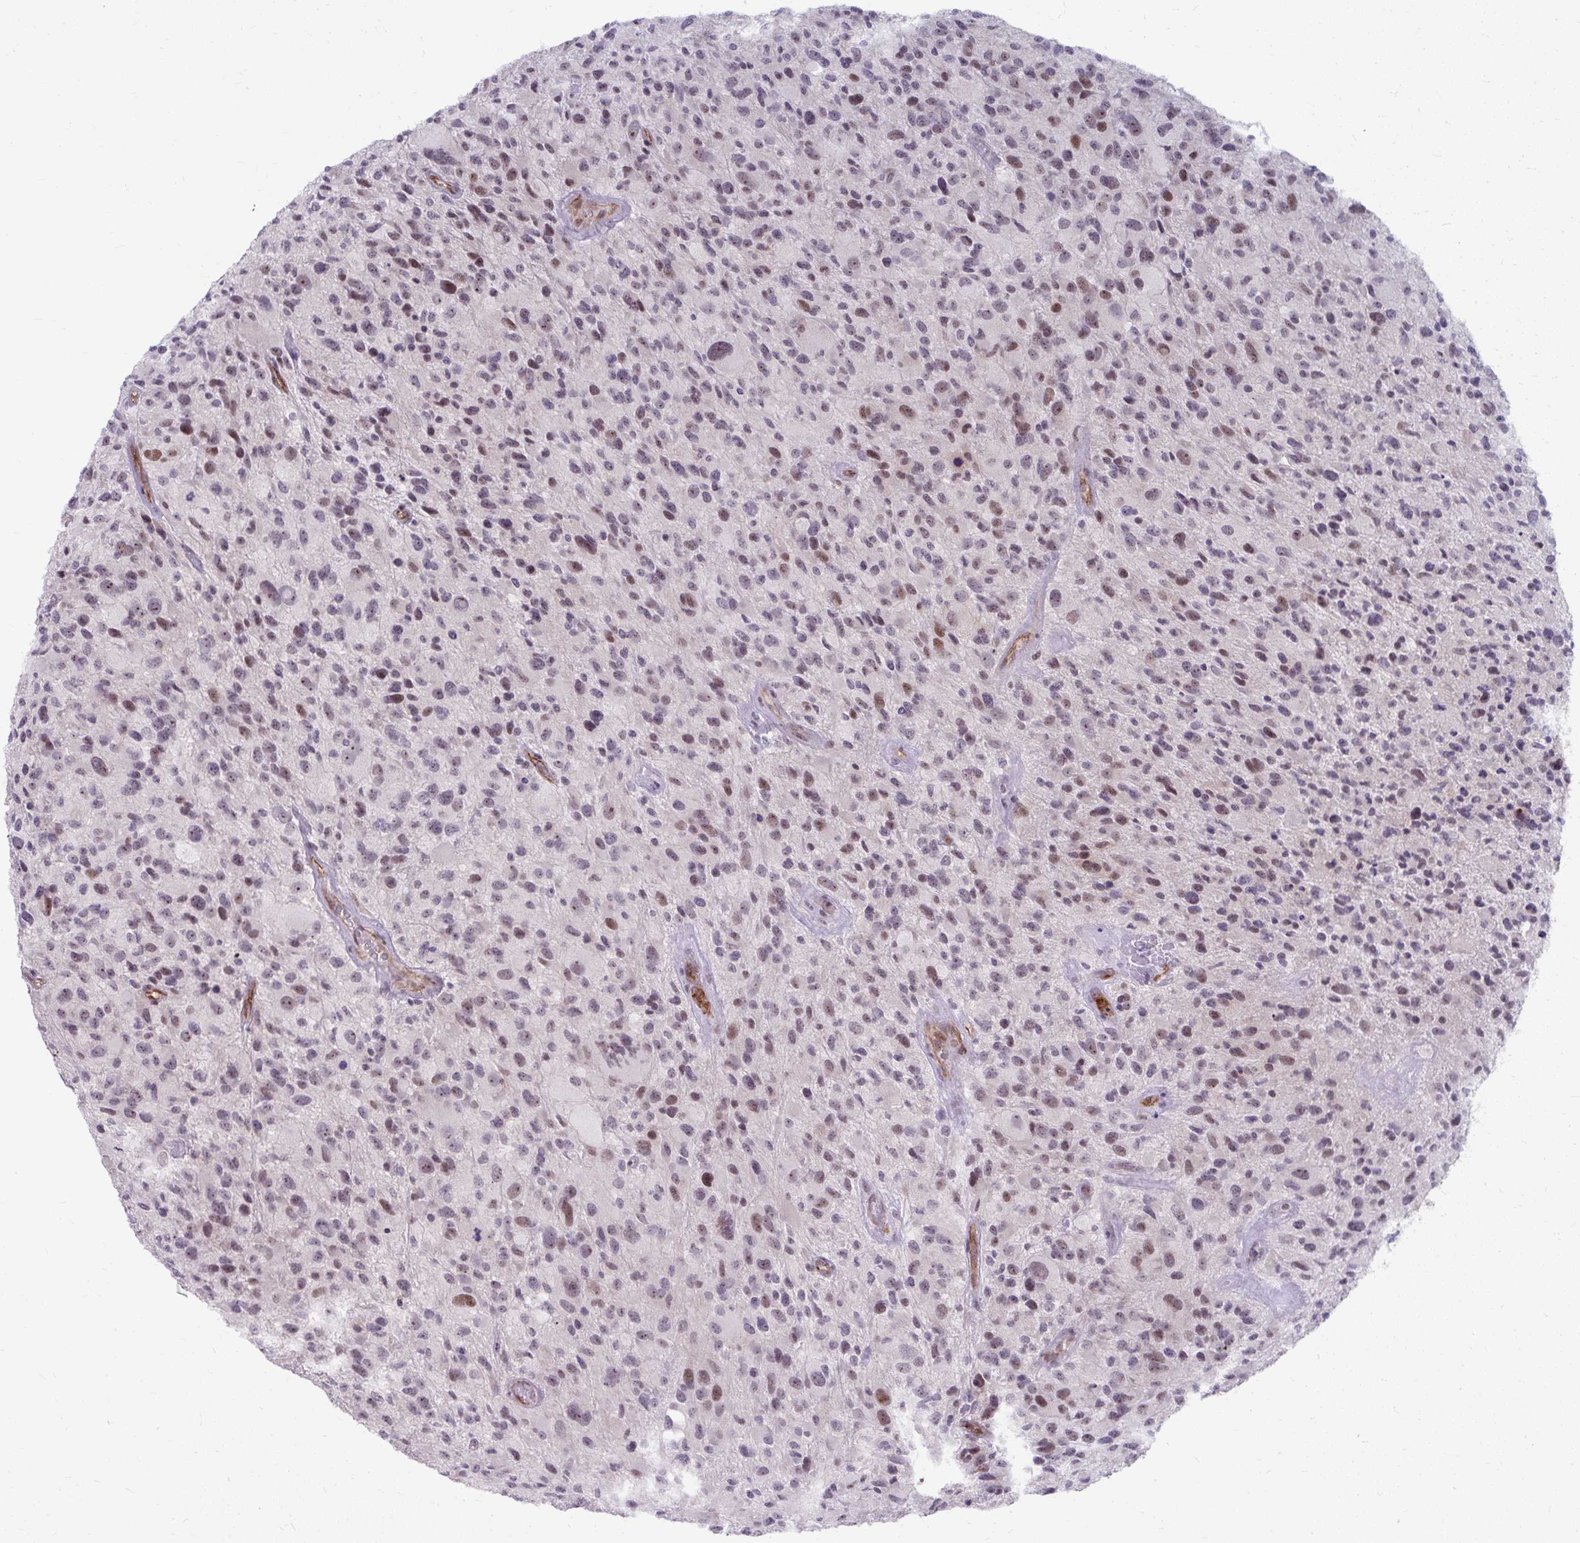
{"staining": {"intensity": "moderate", "quantity": "25%-75%", "location": "nuclear"}, "tissue": "glioma", "cell_type": "Tumor cells", "image_type": "cancer", "snomed": [{"axis": "morphology", "description": "Glioma, malignant, High grade"}, {"axis": "topography", "description": "Brain"}], "caption": "Glioma stained with DAB (3,3'-diaminobenzidine) immunohistochemistry displays medium levels of moderate nuclear positivity in about 25%-75% of tumor cells. Nuclei are stained in blue.", "gene": "MUS81", "patient": {"sex": "female", "age": 67}}